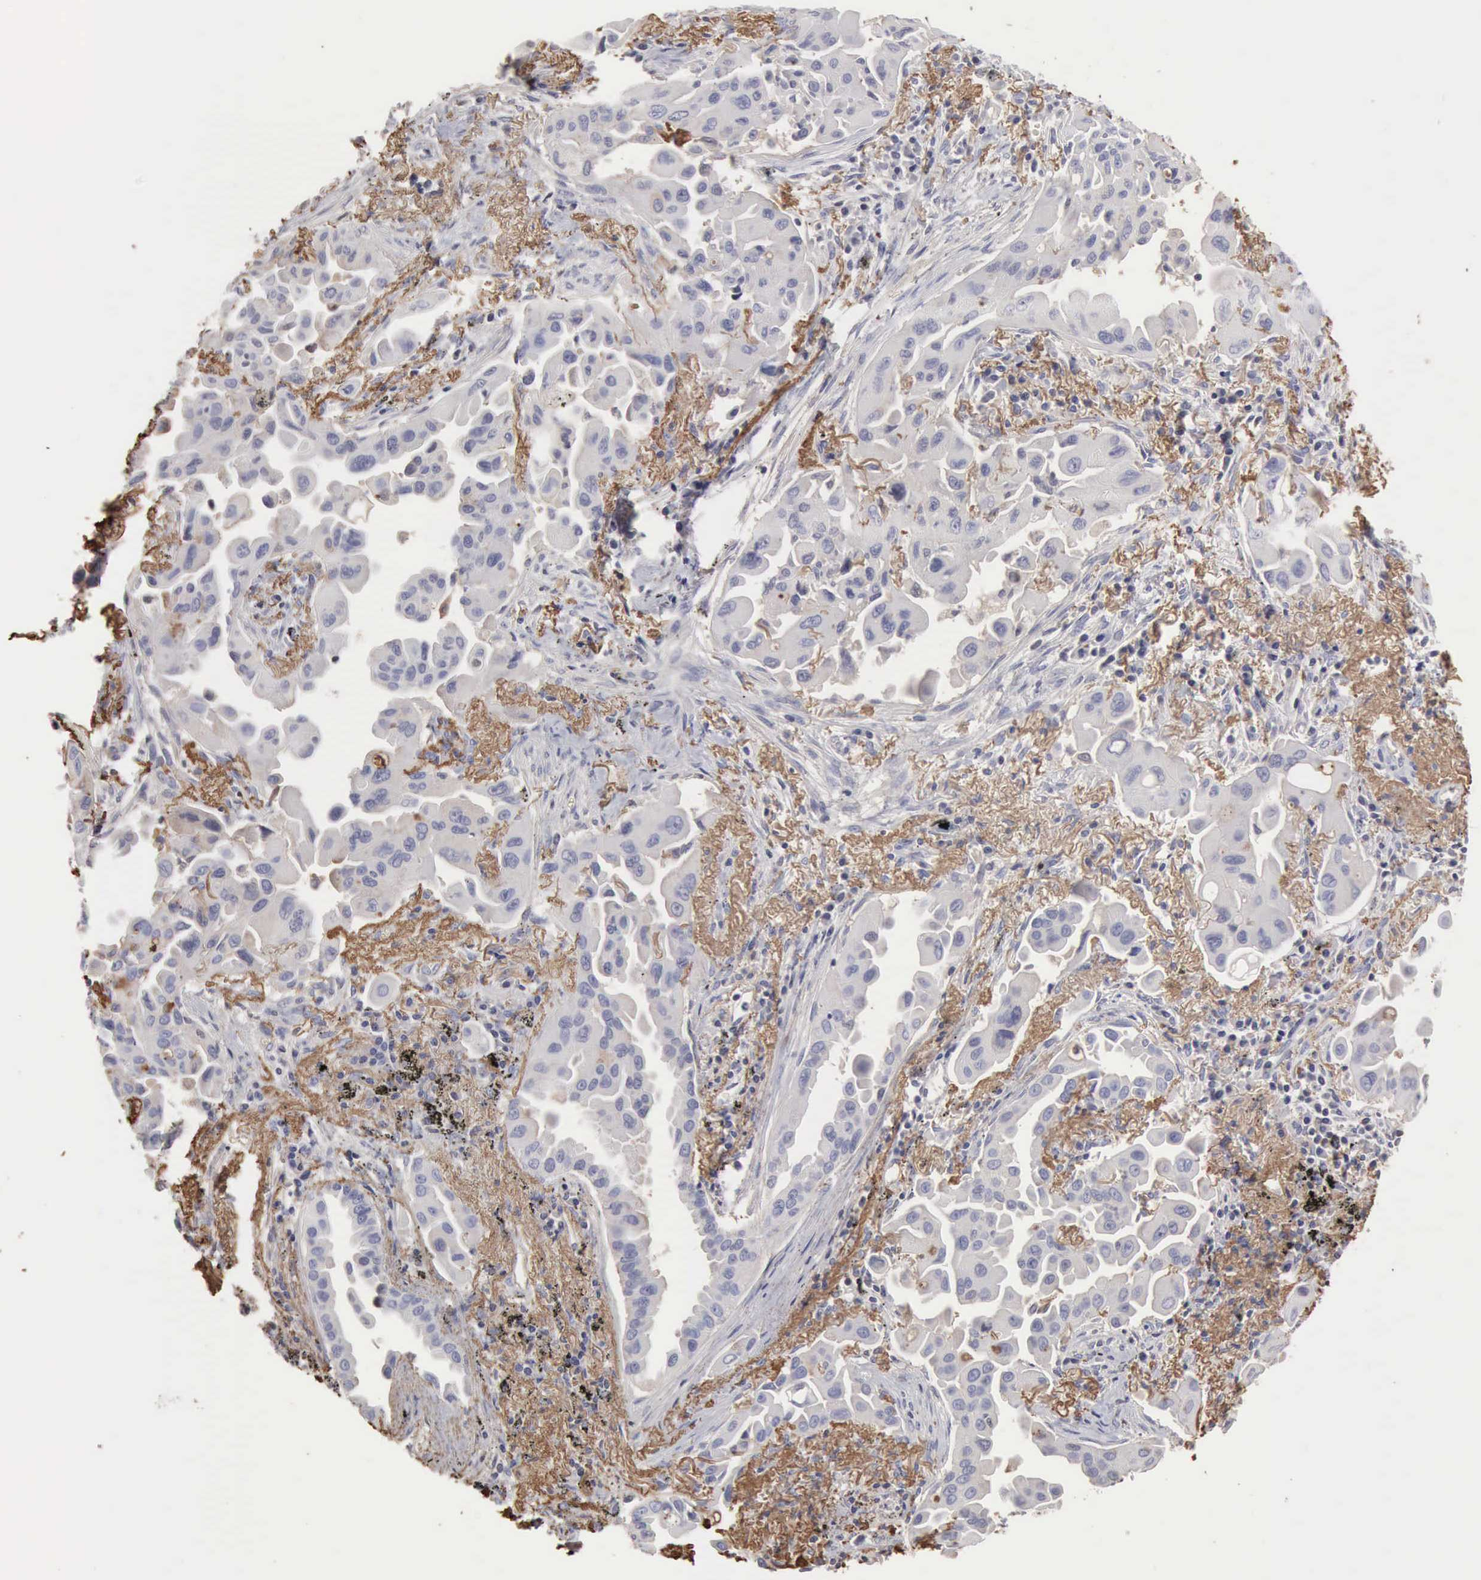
{"staining": {"intensity": "negative", "quantity": "none", "location": "none"}, "tissue": "lung cancer", "cell_type": "Tumor cells", "image_type": "cancer", "snomed": [{"axis": "morphology", "description": "Adenocarcinoma, NOS"}, {"axis": "topography", "description": "Lung"}], "caption": "A high-resolution histopathology image shows immunohistochemistry (IHC) staining of lung cancer, which reveals no significant positivity in tumor cells.", "gene": "SERPINA1", "patient": {"sex": "male", "age": 68}}